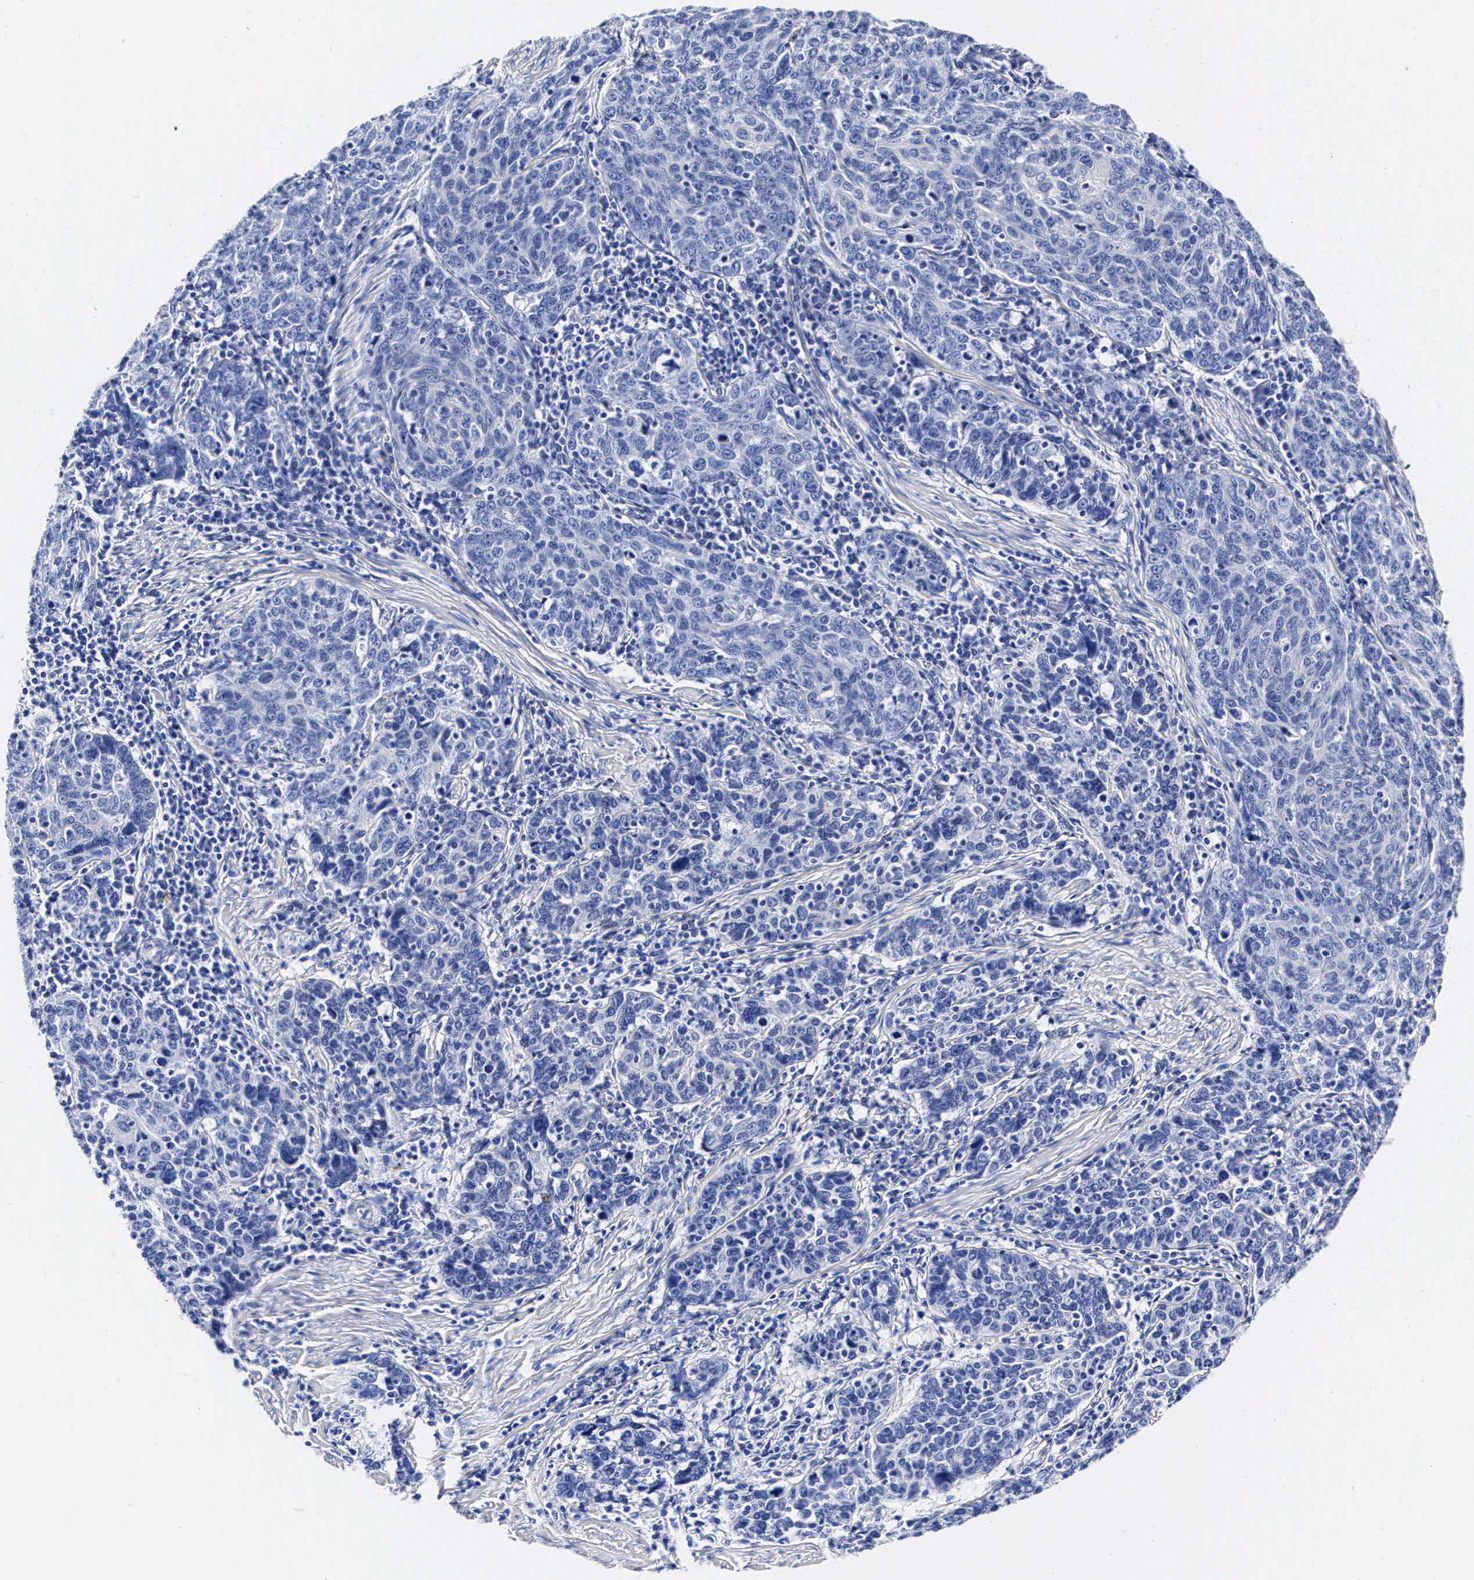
{"staining": {"intensity": "negative", "quantity": "none", "location": "none"}, "tissue": "cervical cancer", "cell_type": "Tumor cells", "image_type": "cancer", "snomed": [{"axis": "morphology", "description": "Squamous cell carcinoma, NOS"}, {"axis": "topography", "description": "Cervix"}], "caption": "This micrograph is of cervical cancer stained with immunohistochemistry to label a protein in brown with the nuclei are counter-stained blue. There is no expression in tumor cells.", "gene": "ENO2", "patient": {"sex": "female", "age": 41}}